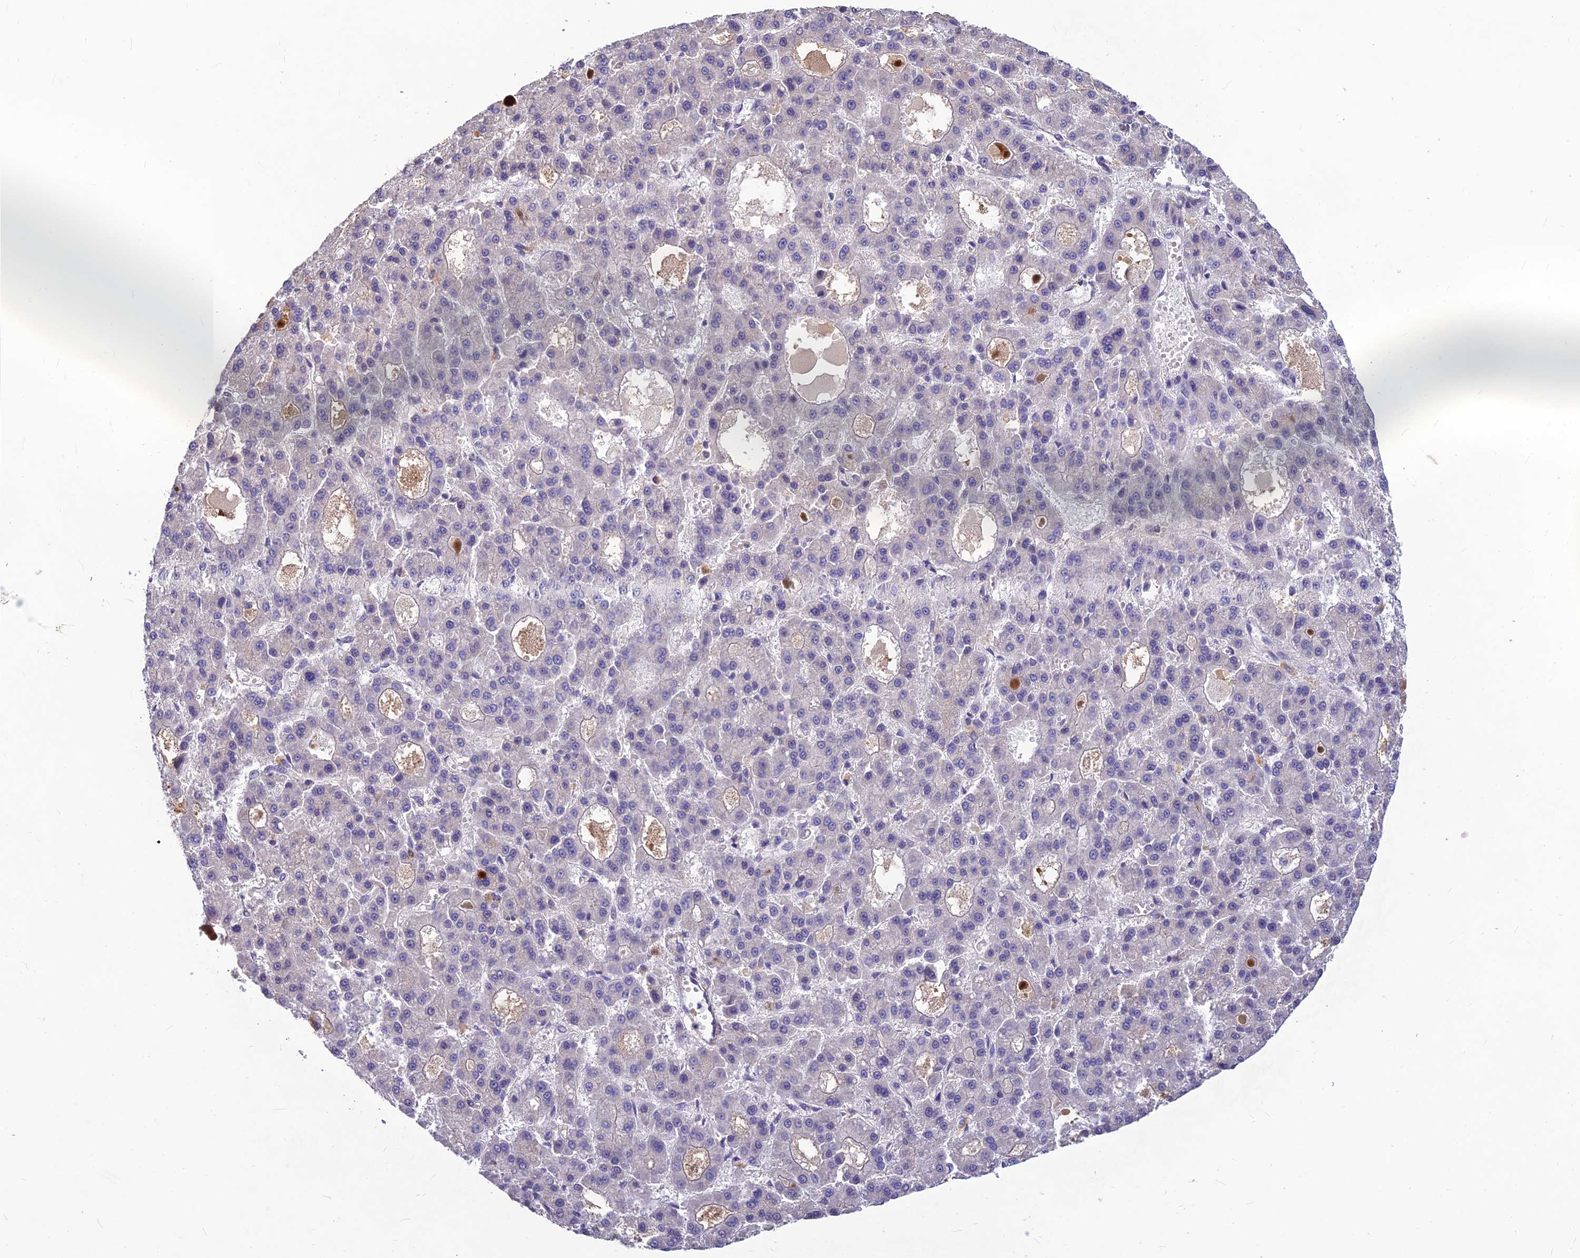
{"staining": {"intensity": "negative", "quantity": "none", "location": "none"}, "tissue": "liver cancer", "cell_type": "Tumor cells", "image_type": "cancer", "snomed": [{"axis": "morphology", "description": "Carcinoma, Hepatocellular, NOS"}, {"axis": "topography", "description": "Liver"}], "caption": "Immunohistochemistry of liver cancer displays no expression in tumor cells.", "gene": "CLUH", "patient": {"sex": "male", "age": 70}}